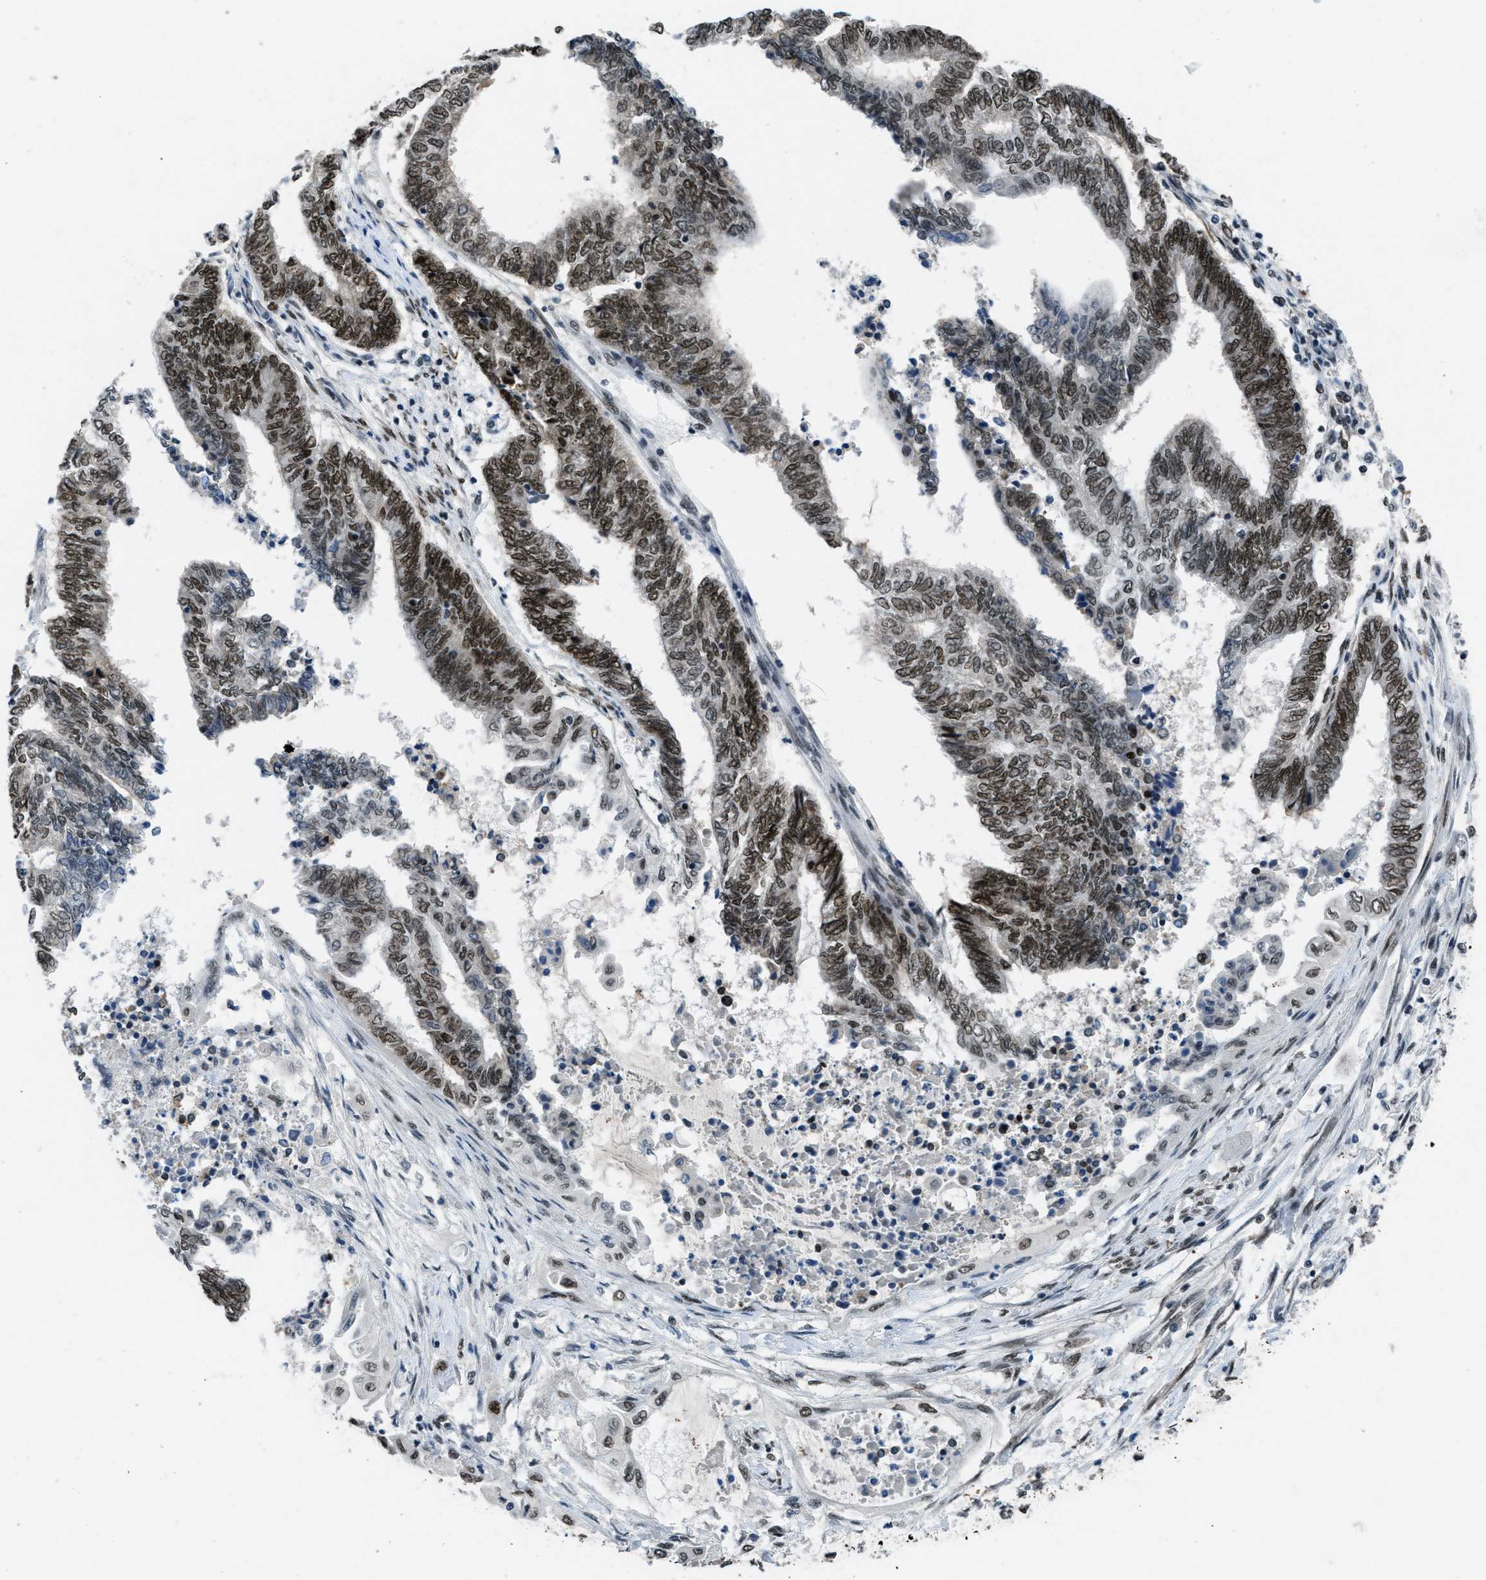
{"staining": {"intensity": "moderate", "quantity": ">75%", "location": "nuclear"}, "tissue": "endometrial cancer", "cell_type": "Tumor cells", "image_type": "cancer", "snomed": [{"axis": "morphology", "description": "Adenocarcinoma, NOS"}, {"axis": "topography", "description": "Uterus"}, {"axis": "topography", "description": "Endometrium"}], "caption": "Protein expression analysis of adenocarcinoma (endometrial) shows moderate nuclear positivity in approximately >75% of tumor cells. (Stains: DAB (3,3'-diaminobenzidine) in brown, nuclei in blue, Microscopy: brightfield microscopy at high magnification).", "gene": "GATAD2B", "patient": {"sex": "female", "age": 70}}